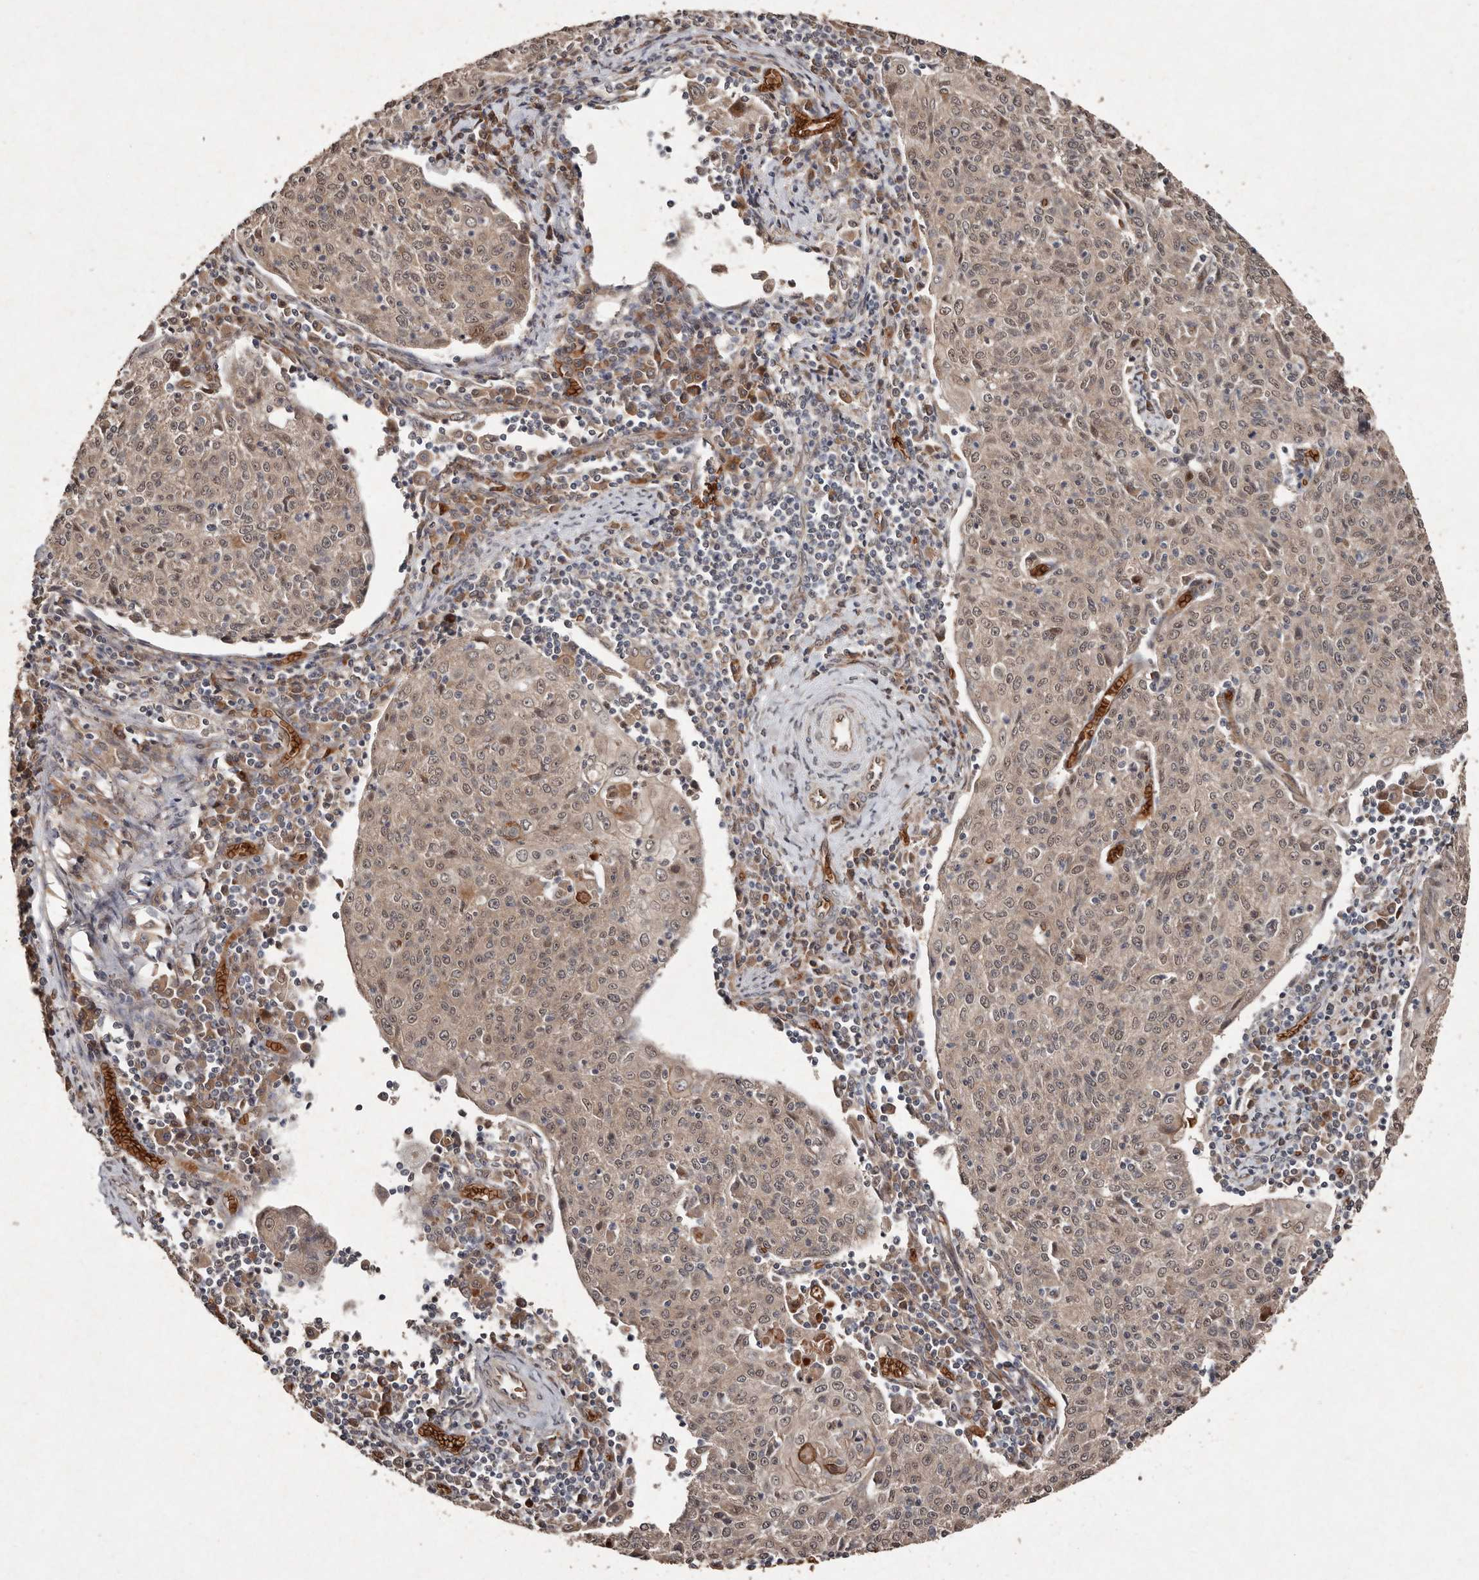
{"staining": {"intensity": "weak", "quantity": ">75%", "location": "cytoplasmic/membranous,nuclear"}, "tissue": "cervical cancer", "cell_type": "Tumor cells", "image_type": "cancer", "snomed": [{"axis": "morphology", "description": "Squamous cell carcinoma, NOS"}, {"axis": "topography", "description": "Cervix"}], "caption": "Weak cytoplasmic/membranous and nuclear protein positivity is identified in approximately >75% of tumor cells in cervical squamous cell carcinoma. The protein of interest is shown in brown color, while the nuclei are stained blue.", "gene": "DIP2C", "patient": {"sex": "female", "age": 48}}